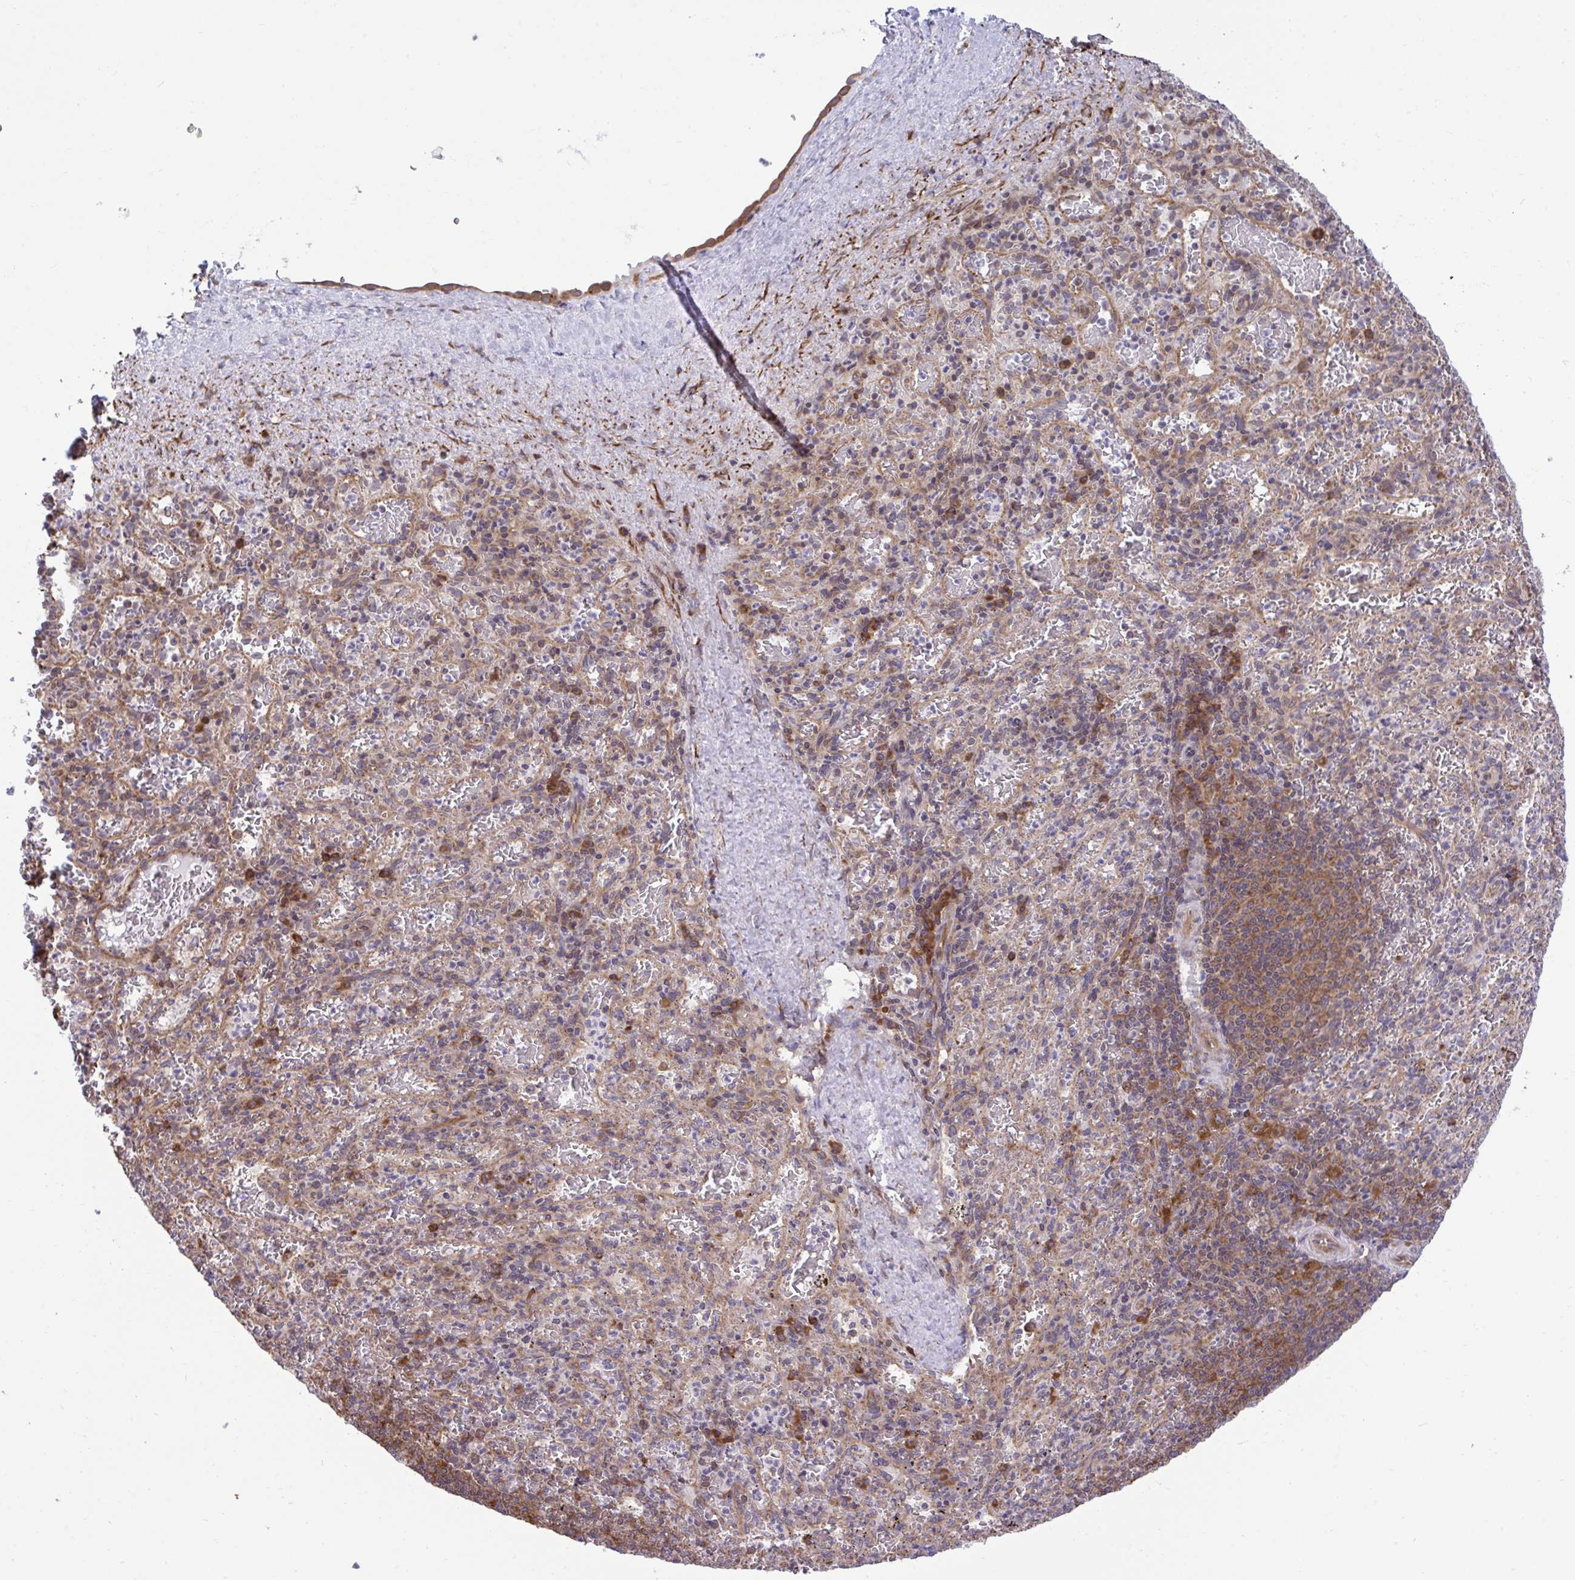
{"staining": {"intensity": "strong", "quantity": "<25%", "location": "cytoplasmic/membranous"}, "tissue": "spleen", "cell_type": "Cells in red pulp", "image_type": "normal", "snomed": [{"axis": "morphology", "description": "Normal tissue, NOS"}, {"axis": "topography", "description": "Spleen"}], "caption": "Unremarkable spleen shows strong cytoplasmic/membranous staining in about <25% of cells in red pulp.", "gene": "RPS15", "patient": {"sex": "male", "age": 57}}